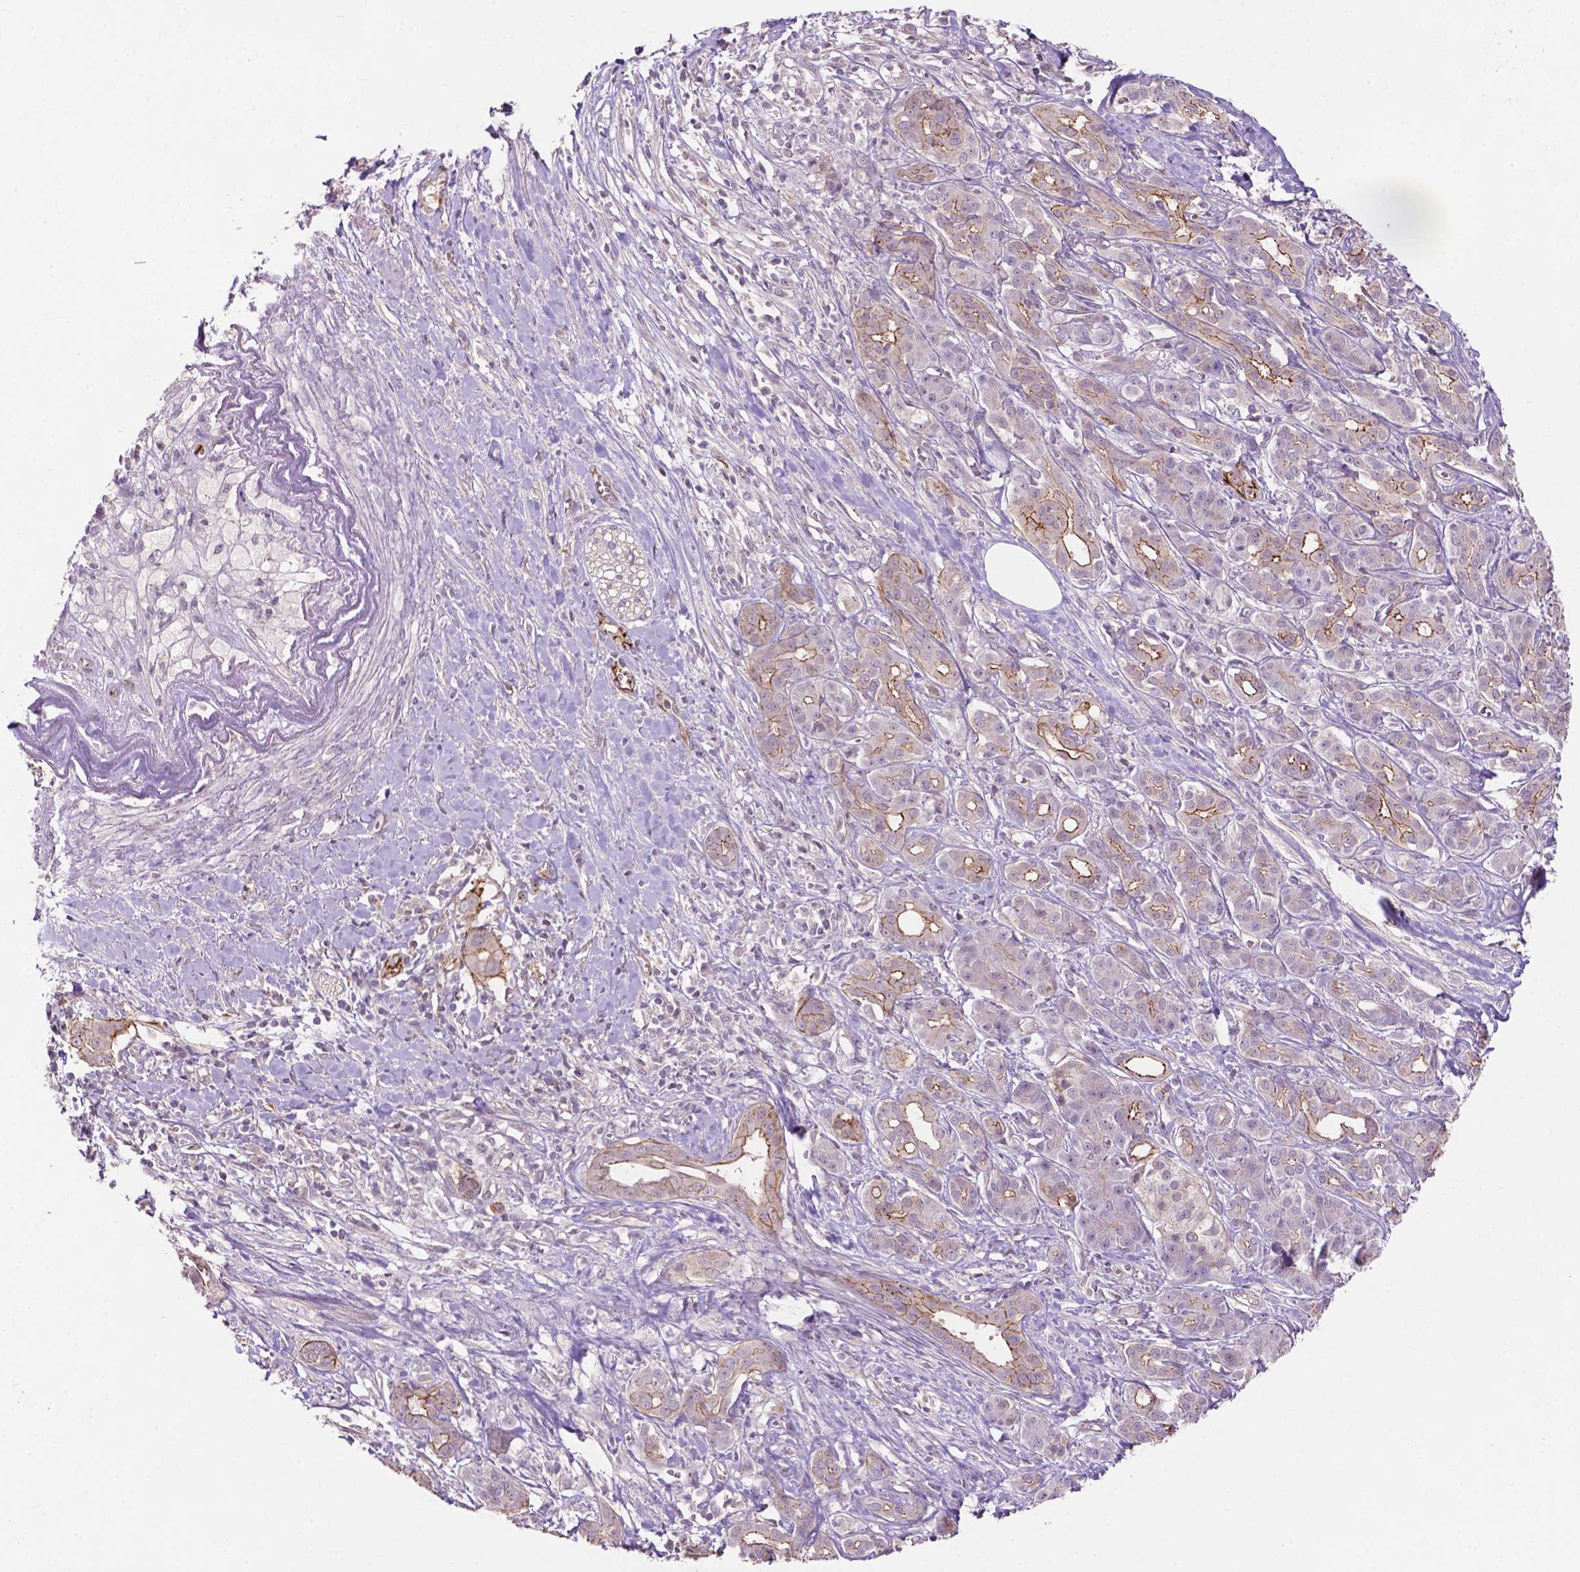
{"staining": {"intensity": "moderate", "quantity": "<25%", "location": "cytoplasmic/membranous"}, "tissue": "pancreatic cancer", "cell_type": "Tumor cells", "image_type": "cancer", "snomed": [{"axis": "morphology", "description": "Adenocarcinoma, NOS"}, {"axis": "topography", "description": "Pancreas"}], "caption": "Approximately <25% of tumor cells in human adenocarcinoma (pancreatic) demonstrate moderate cytoplasmic/membranous protein staining as visualized by brown immunohistochemical staining.", "gene": "ARL5C", "patient": {"sex": "male", "age": 61}}